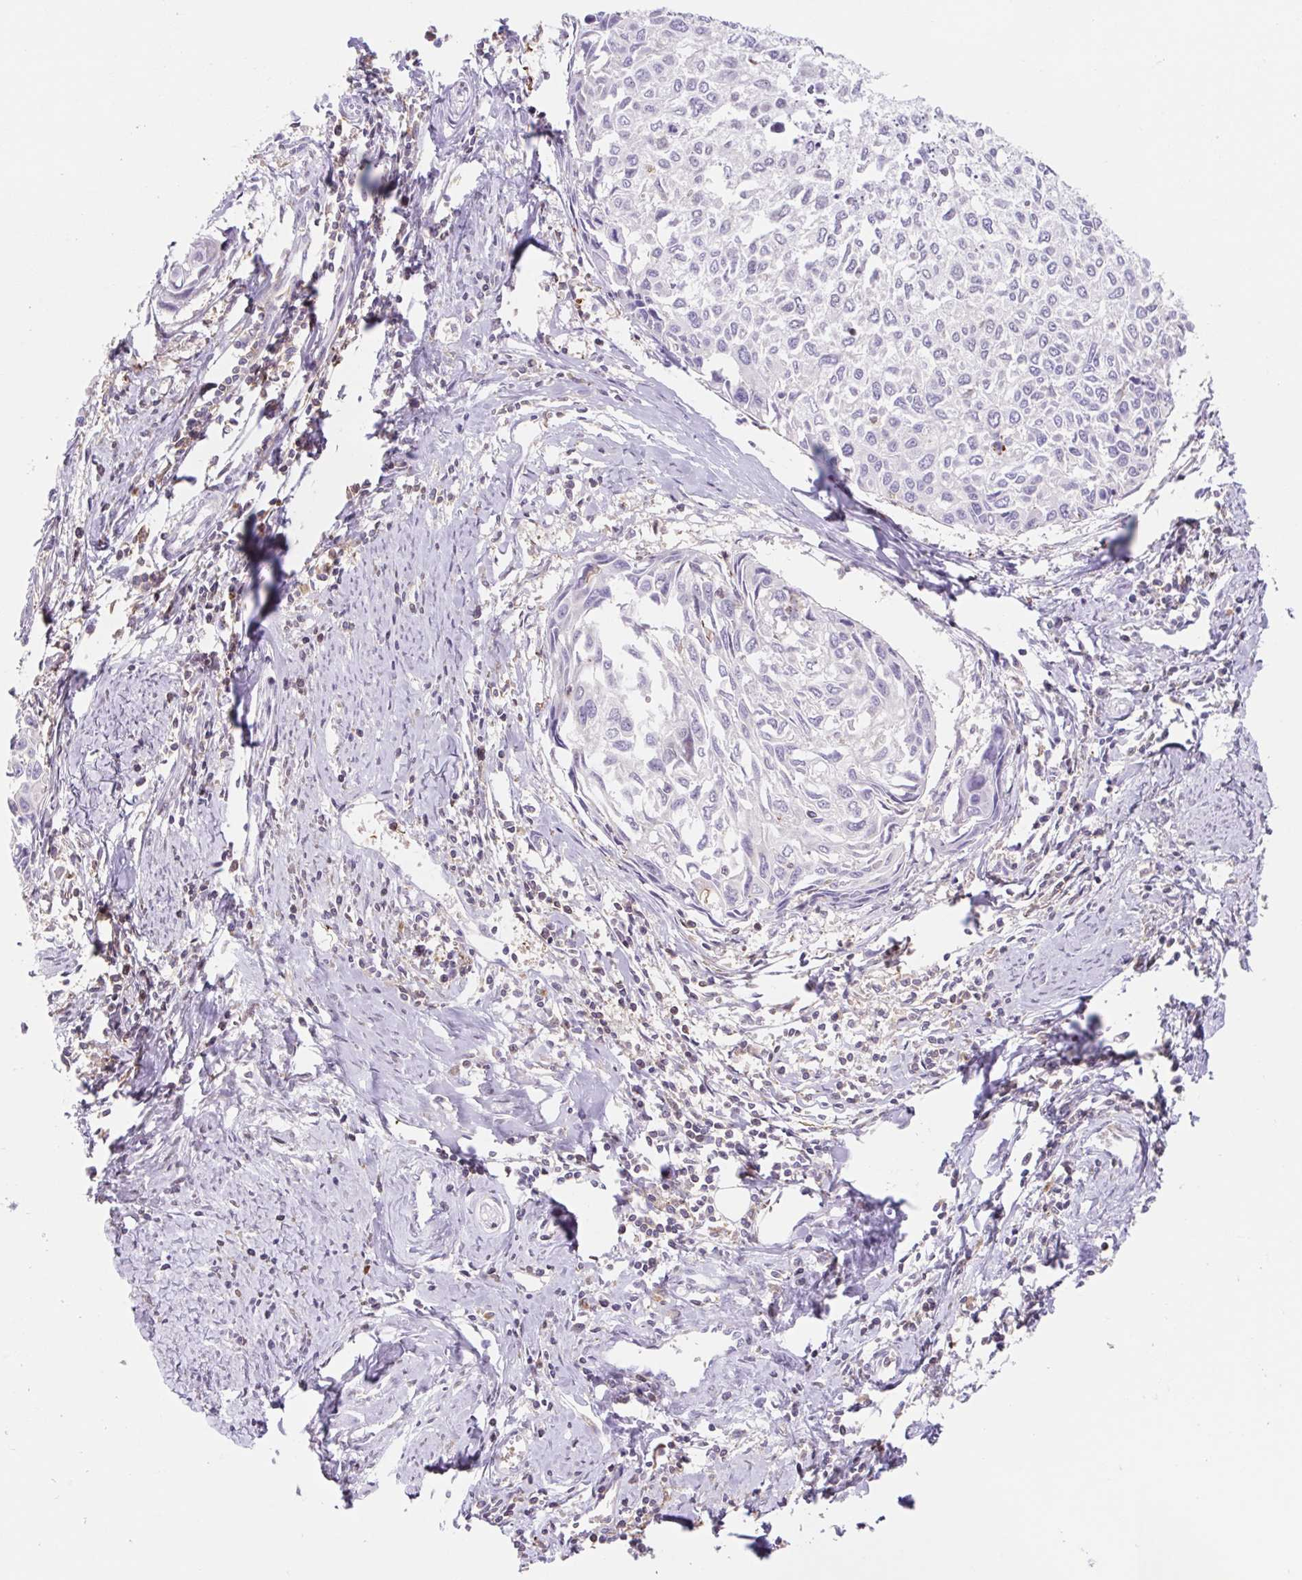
{"staining": {"intensity": "negative", "quantity": "none", "location": "none"}, "tissue": "cervical cancer", "cell_type": "Tumor cells", "image_type": "cancer", "snomed": [{"axis": "morphology", "description": "Squamous cell carcinoma, NOS"}, {"axis": "topography", "description": "Cervix"}], "caption": "Immunohistochemical staining of squamous cell carcinoma (cervical) shows no significant staining in tumor cells.", "gene": "TPRG1", "patient": {"sex": "female", "age": 50}}